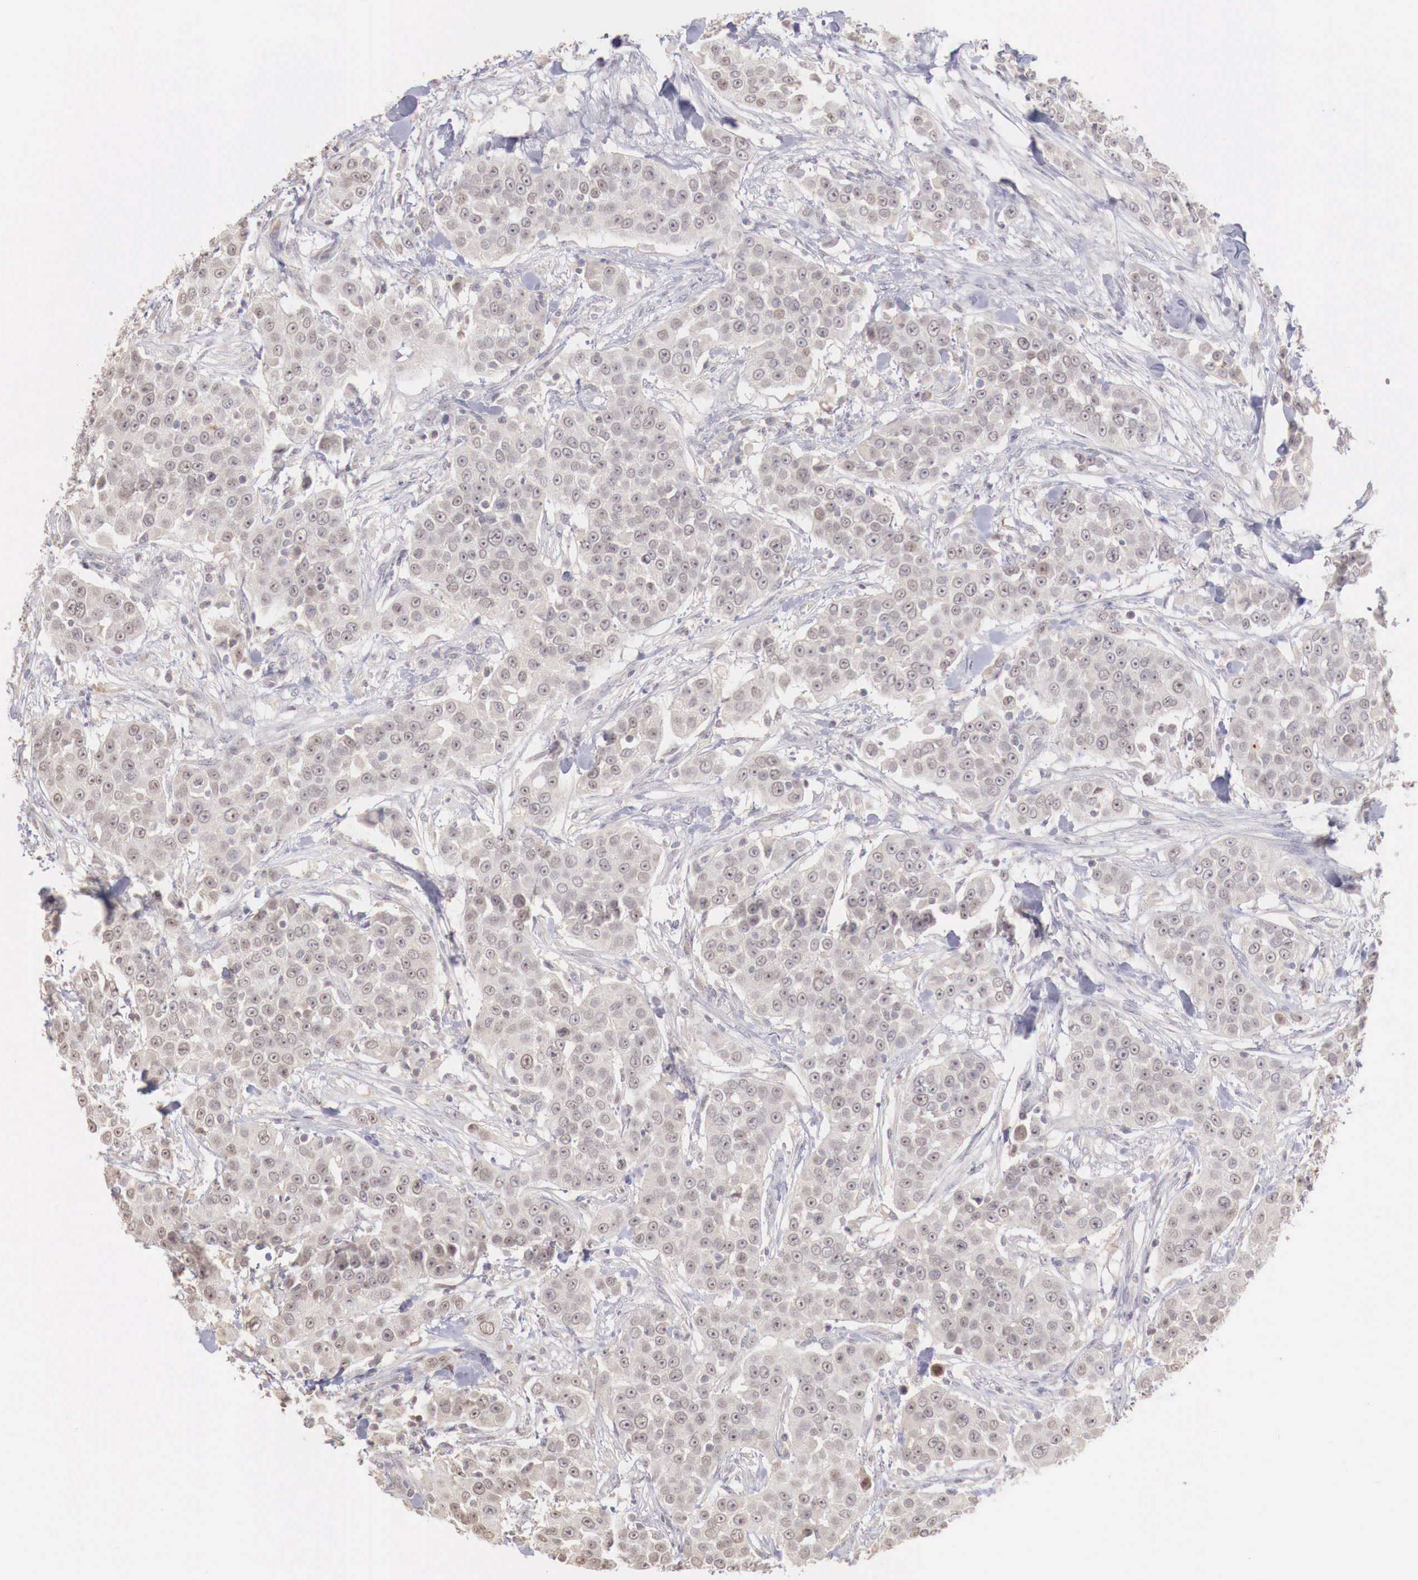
{"staining": {"intensity": "weak", "quantity": ">75%", "location": "cytoplasmic/membranous"}, "tissue": "urothelial cancer", "cell_type": "Tumor cells", "image_type": "cancer", "snomed": [{"axis": "morphology", "description": "Urothelial carcinoma, High grade"}, {"axis": "topography", "description": "Urinary bladder"}], "caption": "Urothelial carcinoma (high-grade) stained with IHC displays weak cytoplasmic/membranous positivity in about >75% of tumor cells.", "gene": "TBC1D9", "patient": {"sex": "female", "age": 80}}